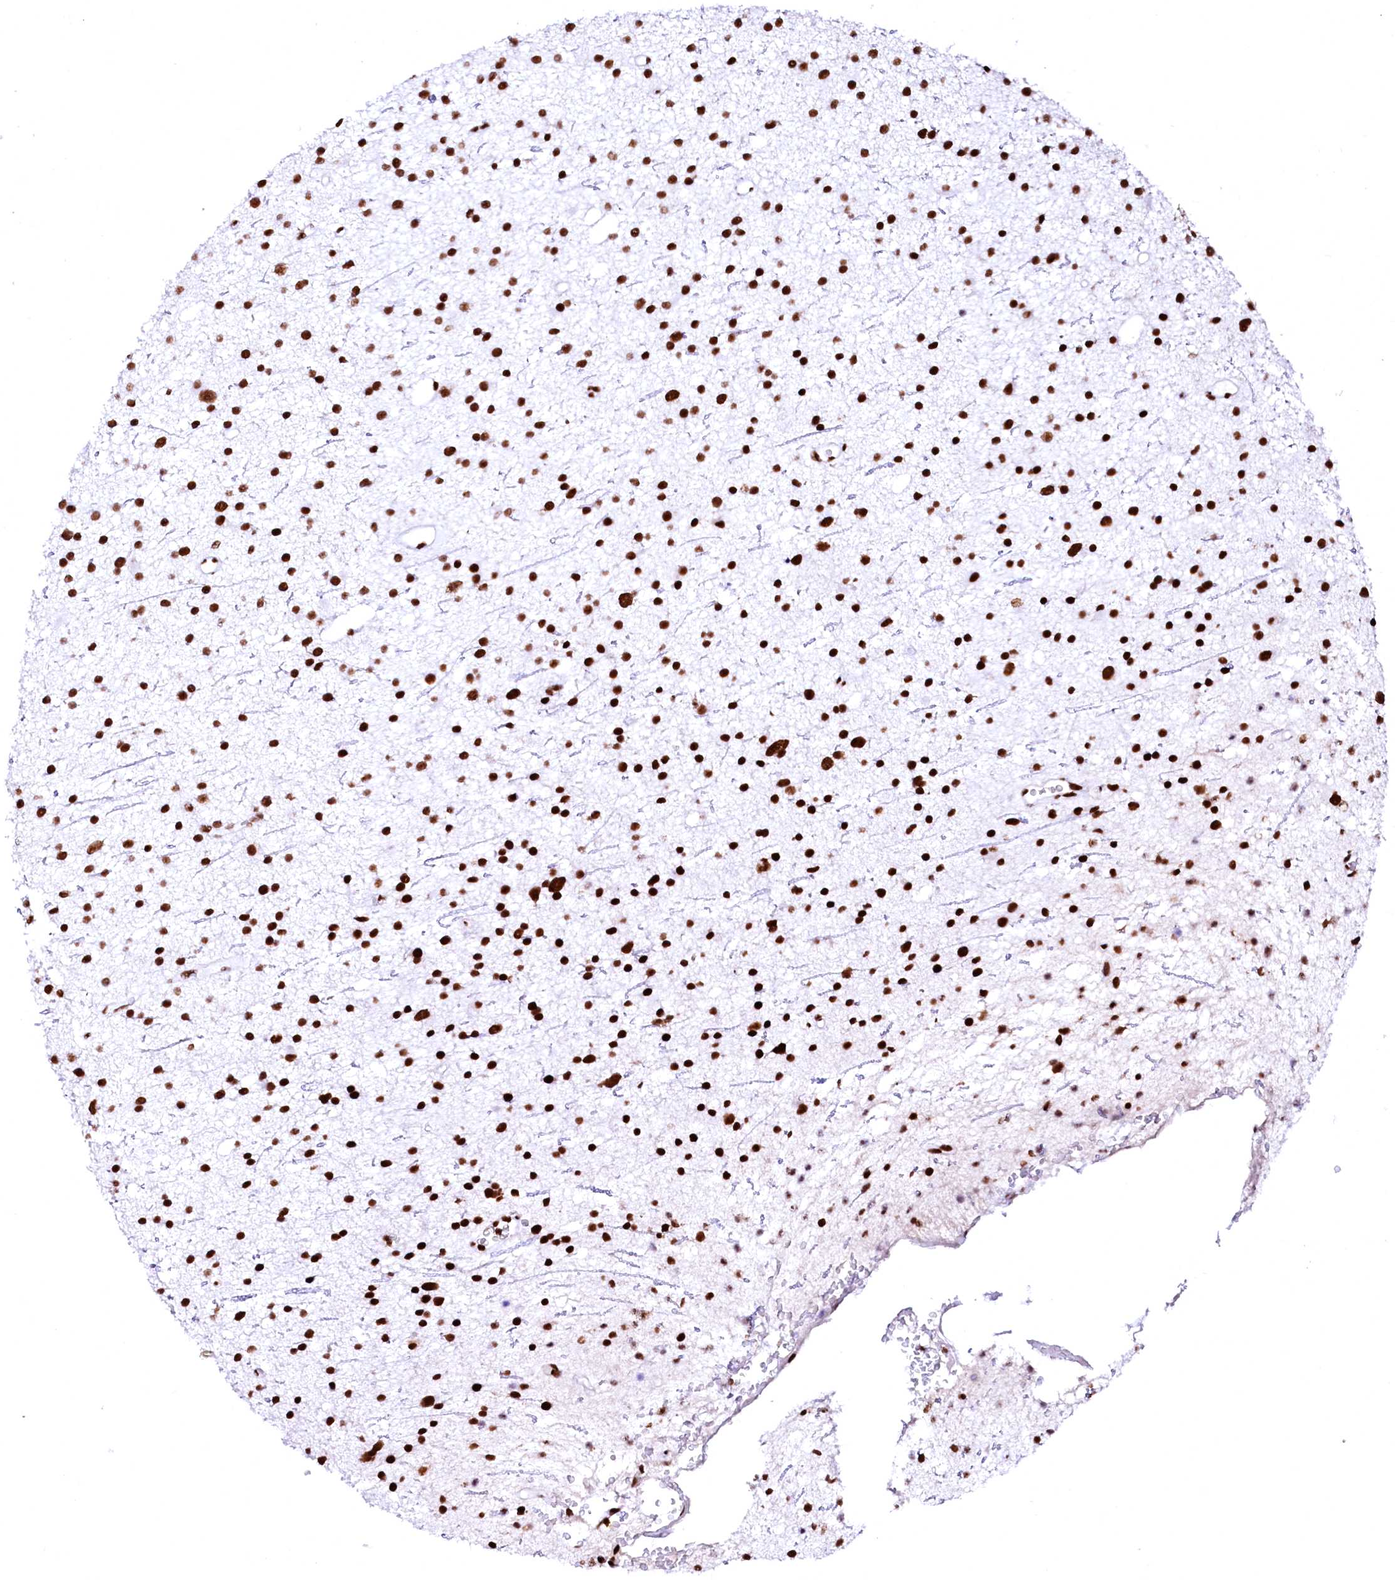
{"staining": {"intensity": "strong", "quantity": ">75%", "location": "nuclear"}, "tissue": "glioma", "cell_type": "Tumor cells", "image_type": "cancer", "snomed": [{"axis": "morphology", "description": "Glioma, malignant, Low grade"}, {"axis": "topography", "description": "Cerebral cortex"}], "caption": "Immunohistochemical staining of glioma displays high levels of strong nuclear protein staining in approximately >75% of tumor cells. The staining was performed using DAB to visualize the protein expression in brown, while the nuclei were stained in blue with hematoxylin (Magnification: 20x).", "gene": "CPSF6", "patient": {"sex": "female", "age": 39}}